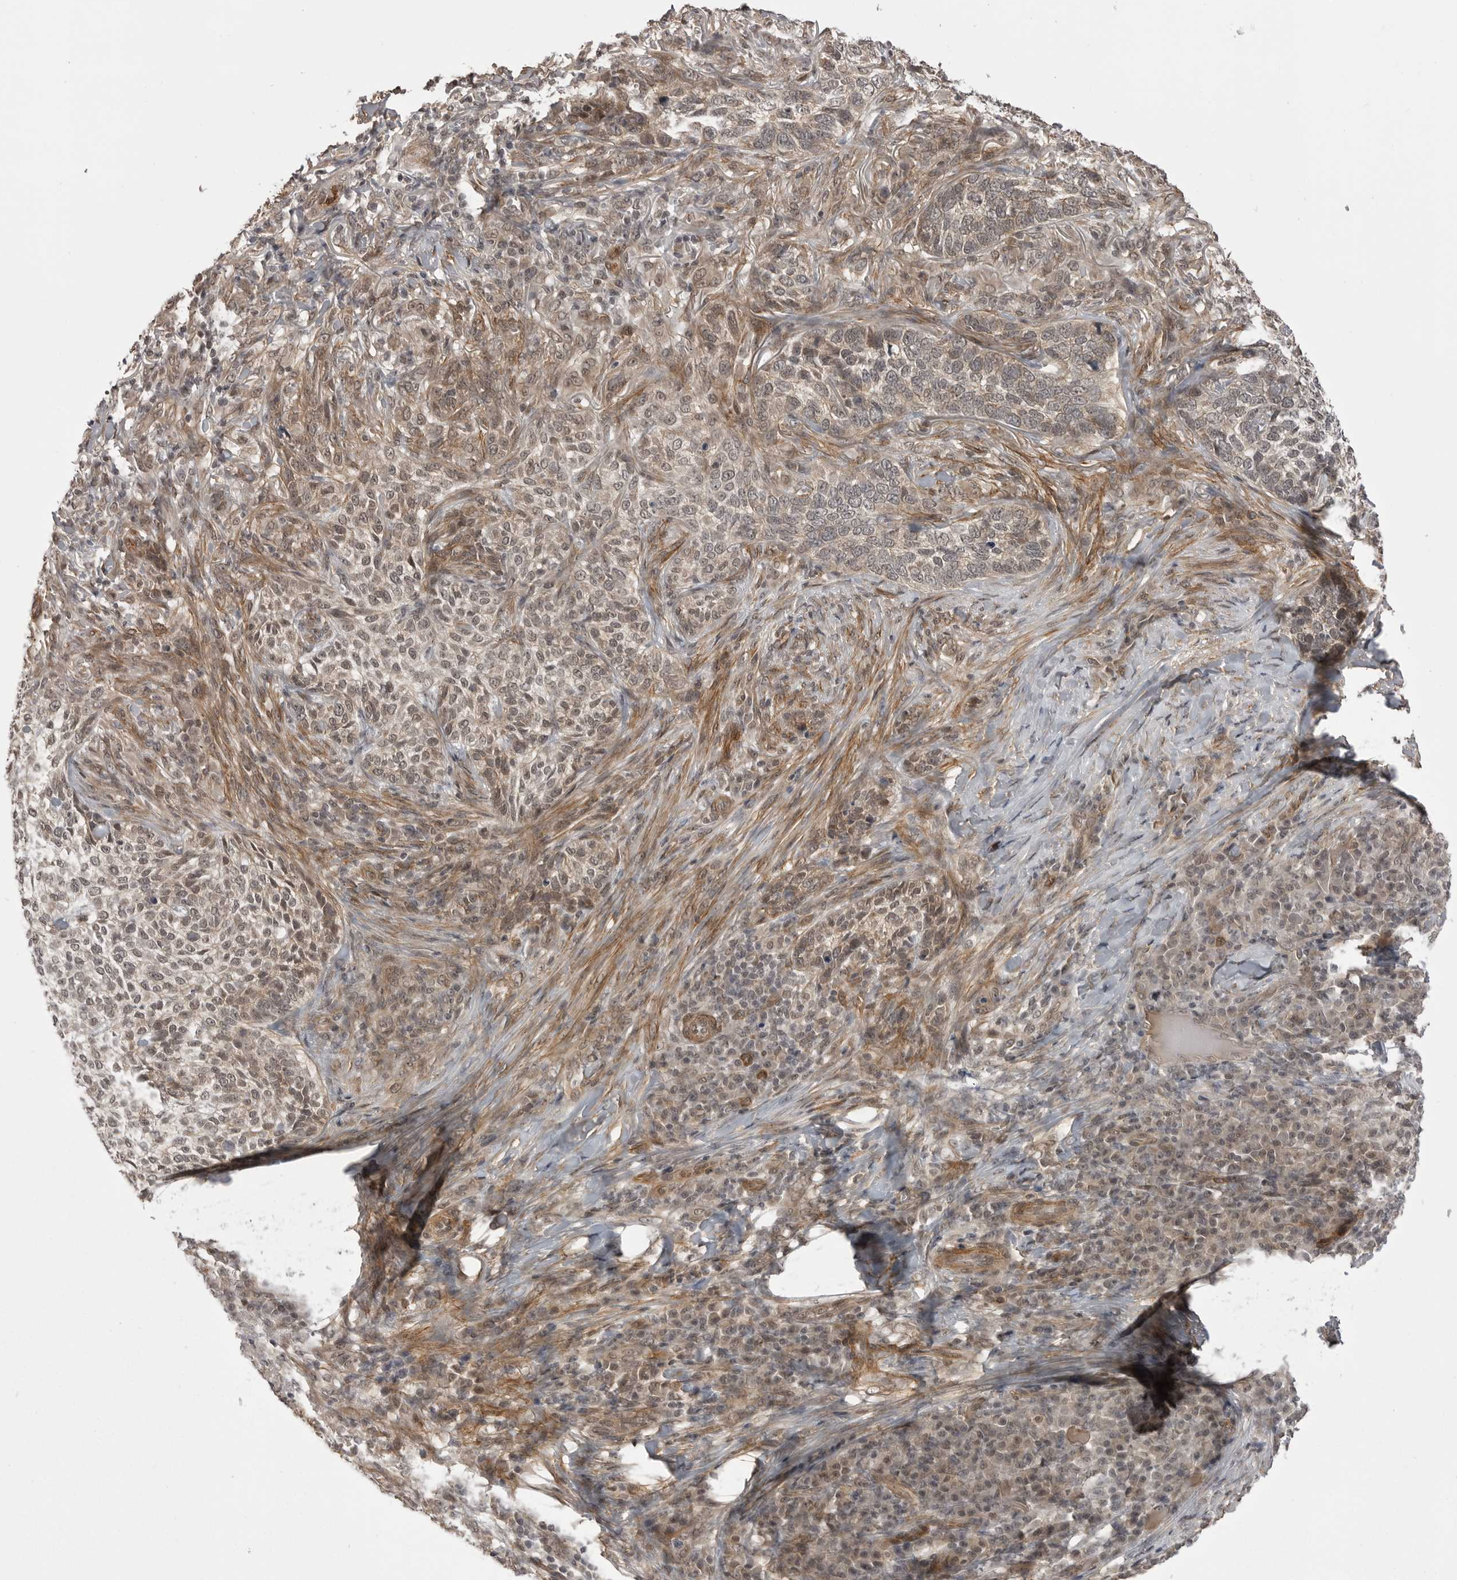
{"staining": {"intensity": "moderate", "quantity": "<25%", "location": "cytoplasmic/membranous"}, "tissue": "skin cancer", "cell_type": "Tumor cells", "image_type": "cancer", "snomed": [{"axis": "morphology", "description": "Basal cell carcinoma"}, {"axis": "topography", "description": "Skin"}], "caption": "Skin basal cell carcinoma tissue displays moderate cytoplasmic/membranous expression in about <25% of tumor cells (DAB = brown stain, brightfield microscopy at high magnification).", "gene": "SORBS1", "patient": {"sex": "female", "age": 64}}